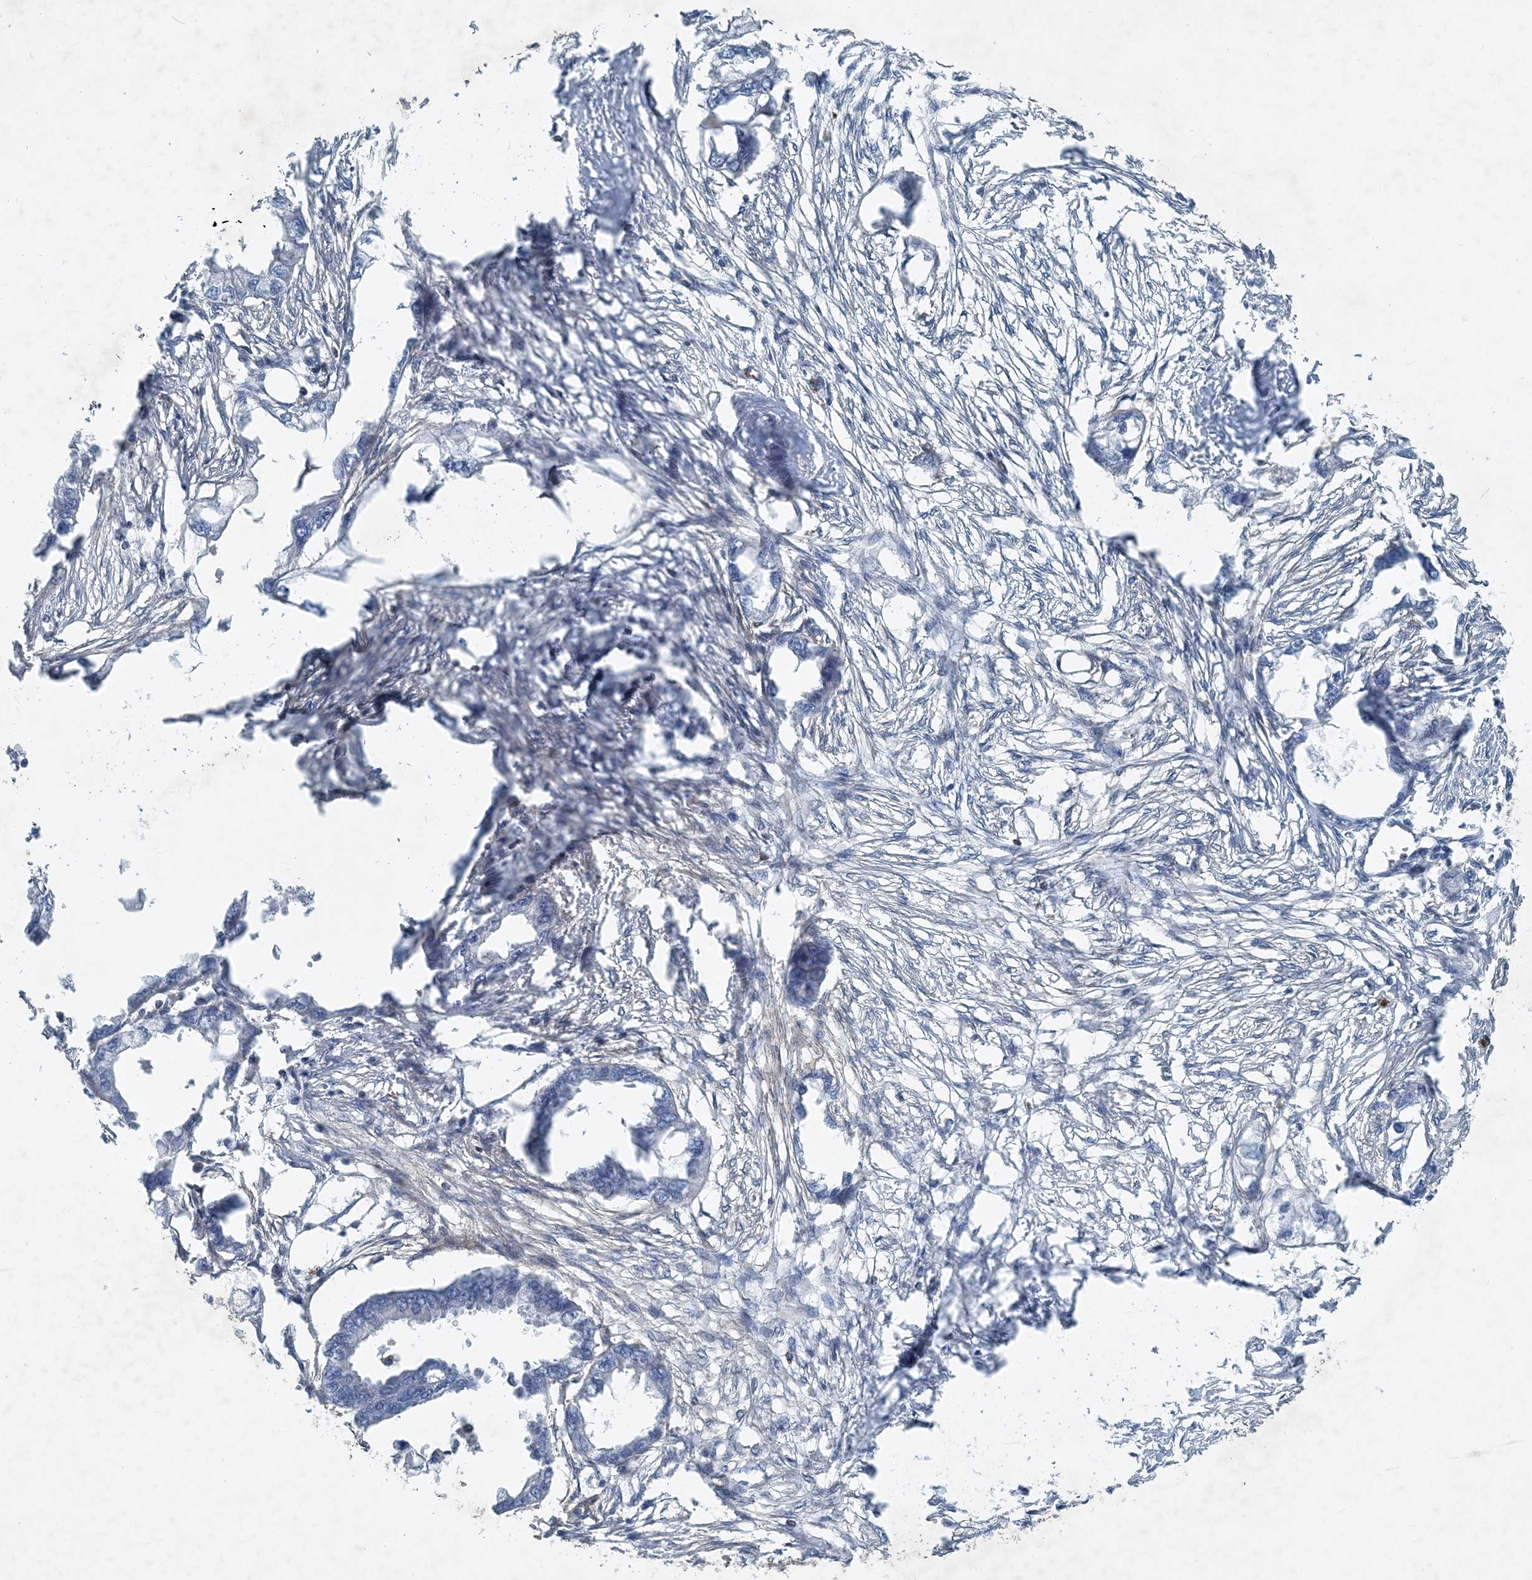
{"staining": {"intensity": "negative", "quantity": "none", "location": "none"}, "tissue": "endometrial cancer", "cell_type": "Tumor cells", "image_type": "cancer", "snomed": [{"axis": "morphology", "description": "Adenocarcinoma, NOS"}, {"axis": "morphology", "description": "Adenocarcinoma, metastatic, NOS"}, {"axis": "topography", "description": "Adipose tissue"}, {"axis": "topography", "description": "Endometrium"}], "caption": "Human adenocarcinoma (endometrial) stained for a protein using immunohistochemistry displays no expression in tumor cells.", "gene": "DGUOK", "patient": {"sex": "female", "age": 67}}